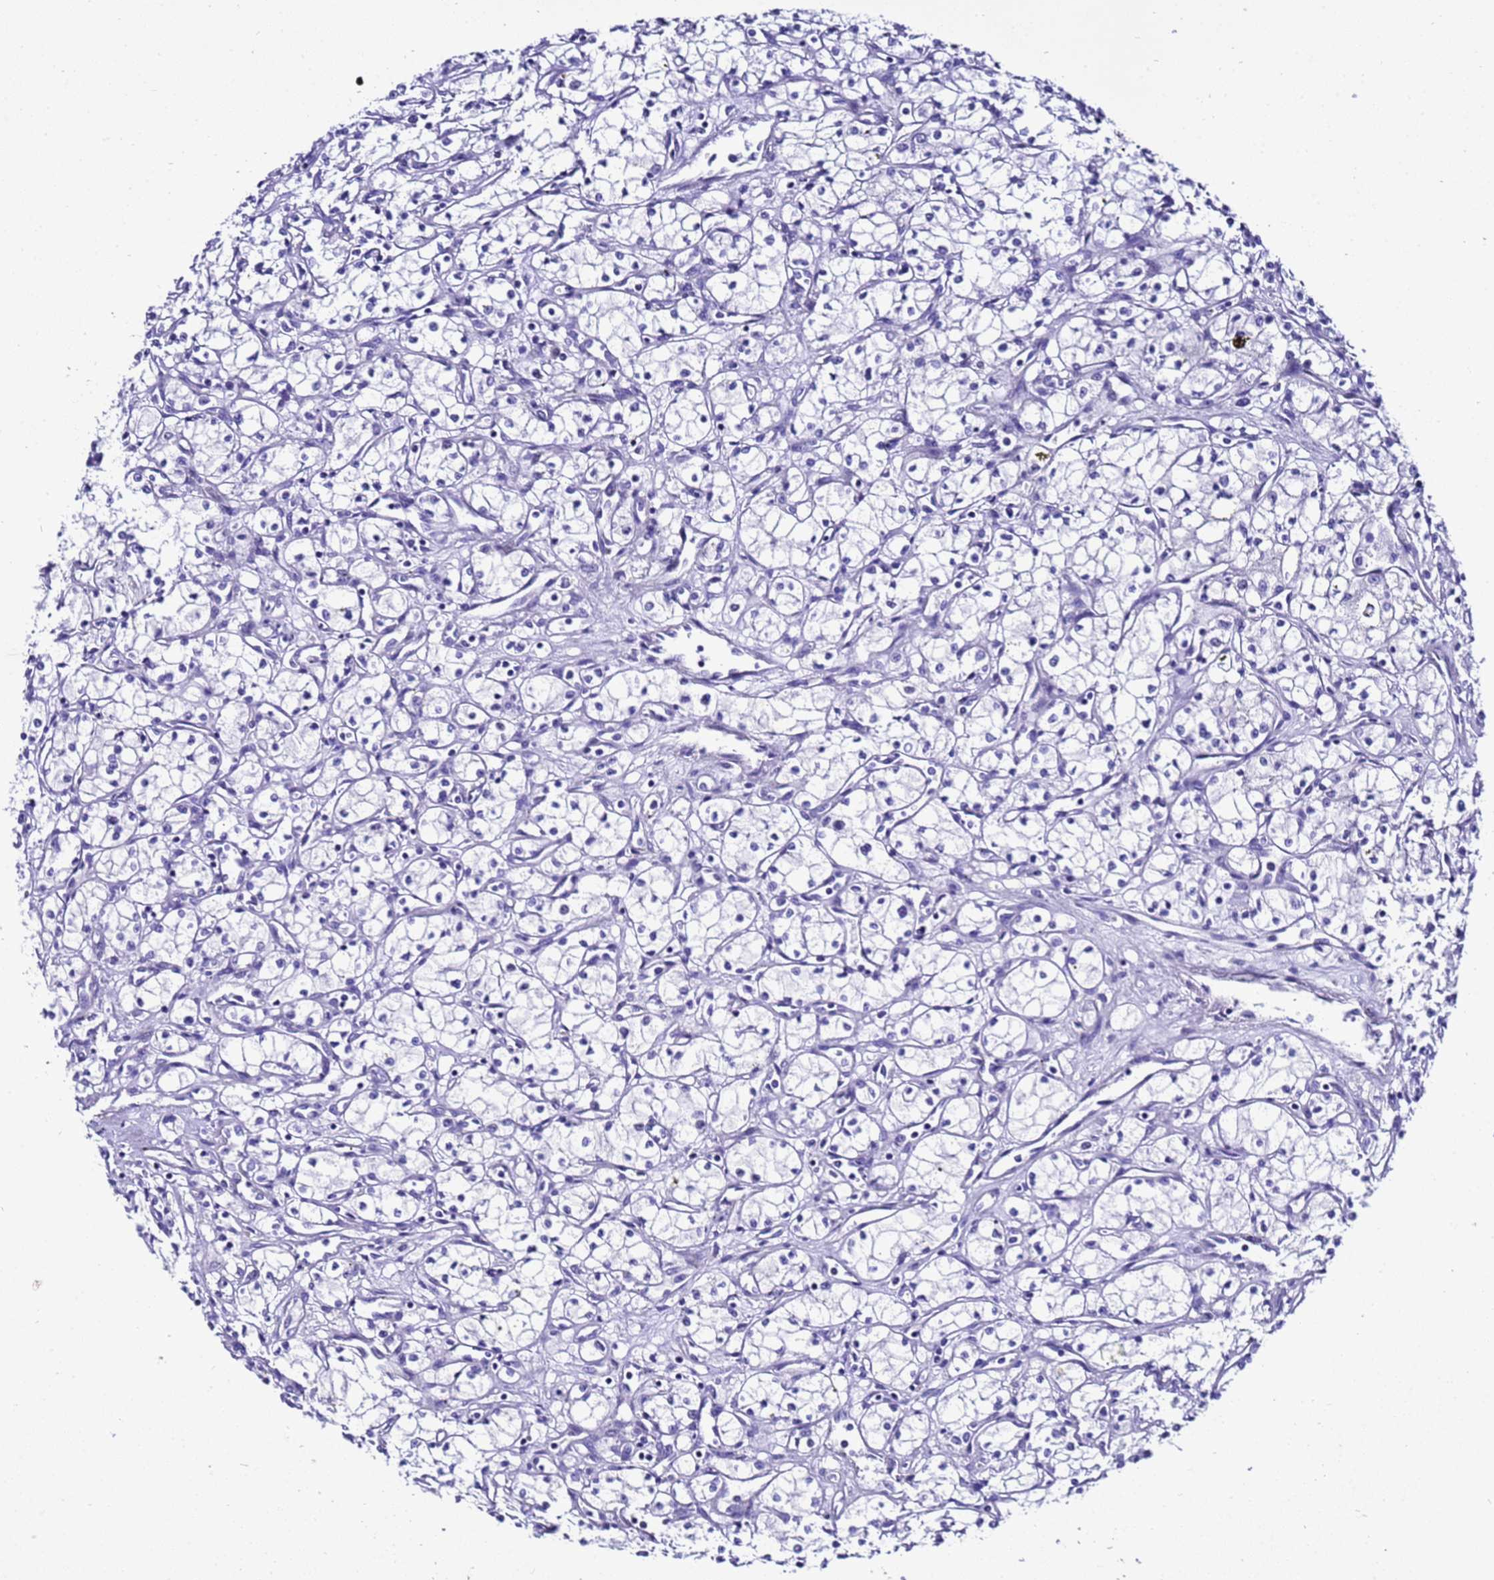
{"staining": {"intensity": "negative", "quantity": "none", "location": "none"}, "tissue": "renal cancer", "cell_type": "Tumor cells", "image_type": "cancer", "snomed": [{"axis": "morphology", "description": "Adenocarcinoma, NOS"}, {"axis": "topography", "description": "Kidney"}], "caption": "Image shows no protein expression in tumor cells of adenocarcinoma (renal) tissue. The staining is performed using DAB (3,3'-diaminobenzidine) brown chromogen with nuclei counter-stained in using hematoxylin.", "gene": "ZNF417", "patient": {"sex": "male", "age": 59}}